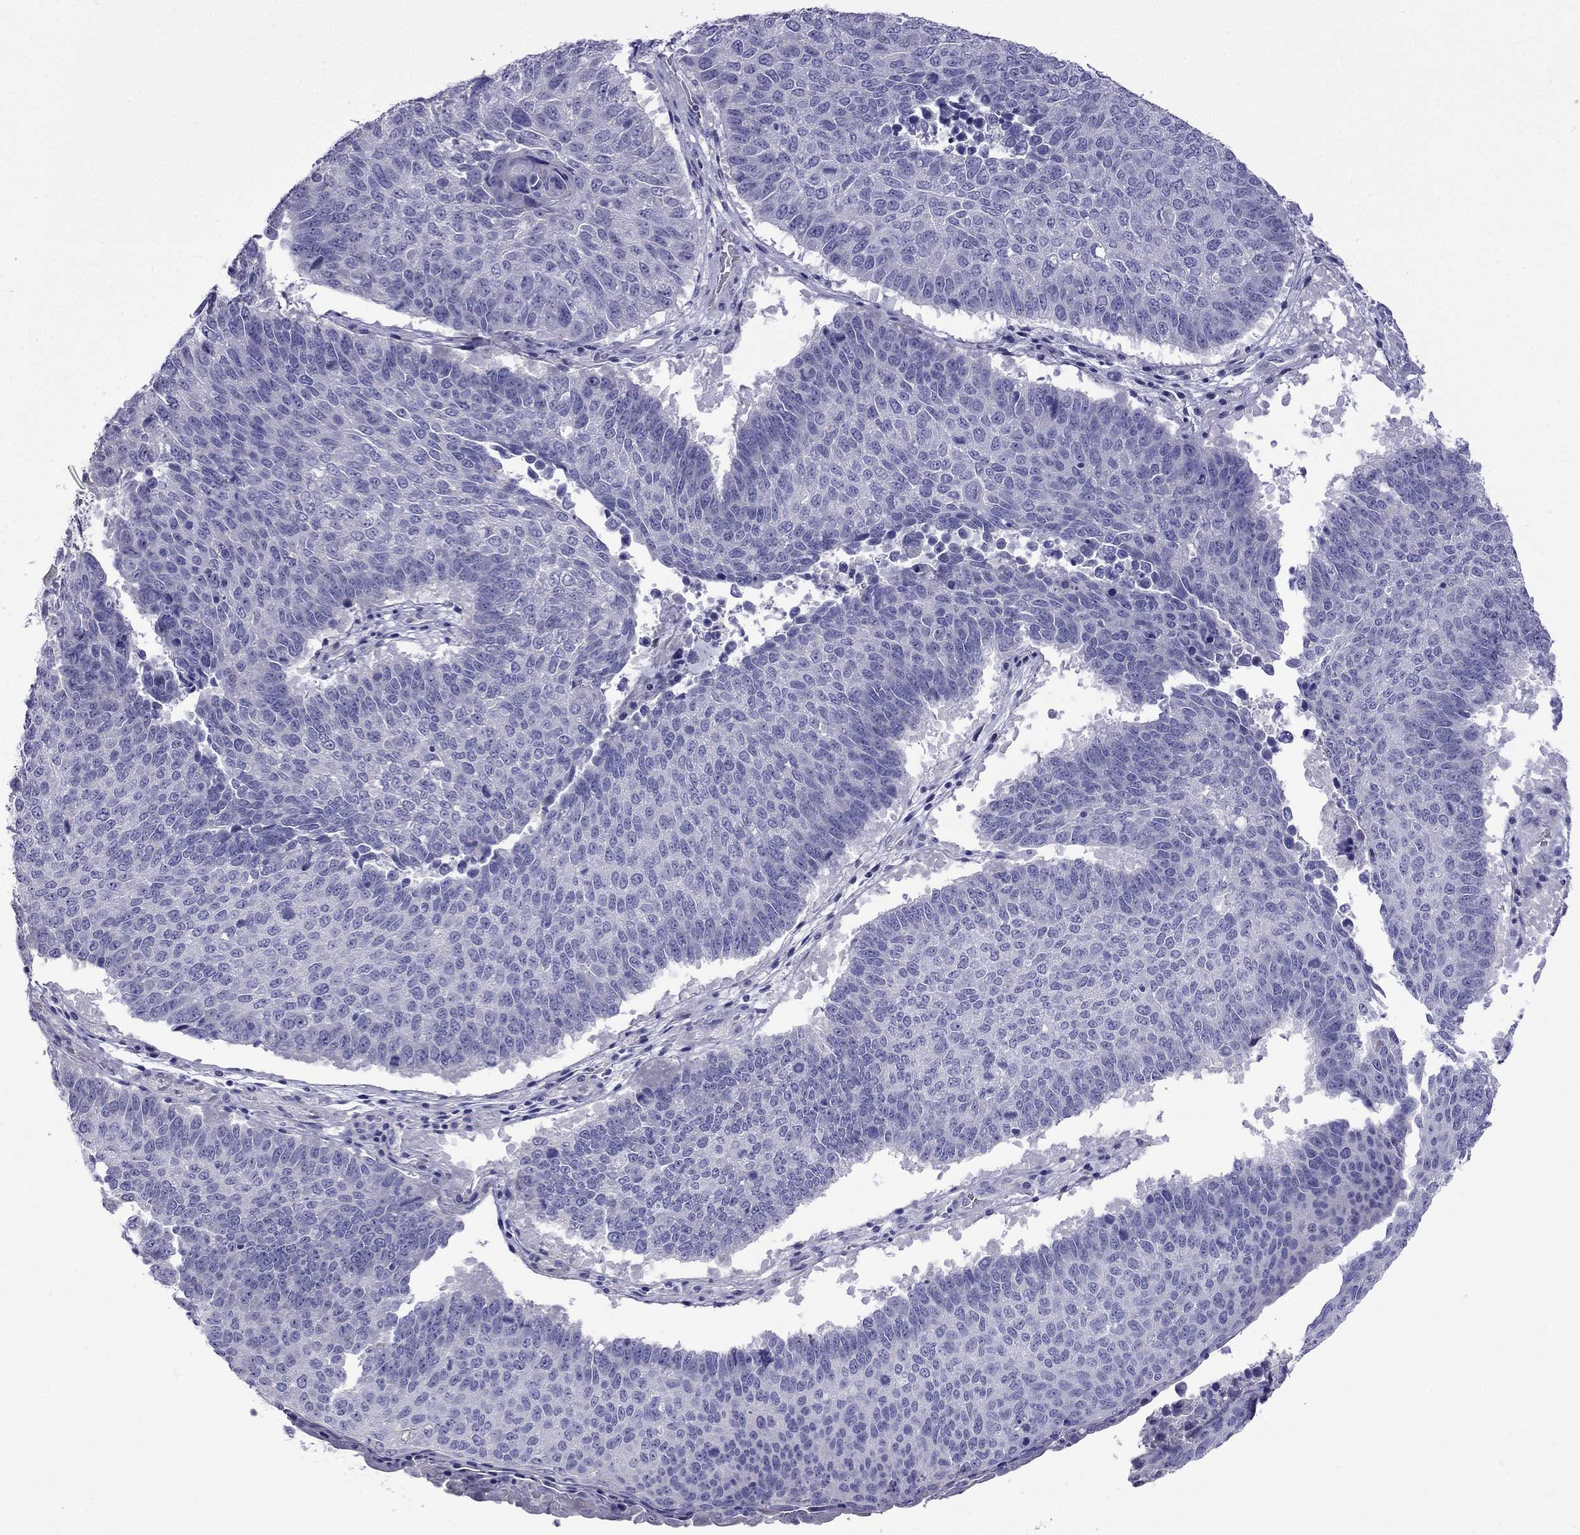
{"staining": {"intensity": "negative", "quantity": "none", "location": "none"}, "tissue": "lung cancer", "cell_type": "Tumor cells", "image_type": "cancer", "snomed": [{"axis": "morphology", "description": "Squamous cell carcinoma, NOS"}, {"axis": "topography", "description": "Lung"}], "caption": "Histopathology image shows no significant protein positivity in tumor cells of lung squamous cell carcinoma.", "gene": "PATE1", "patient": {"sex": "male", "age": 73}}